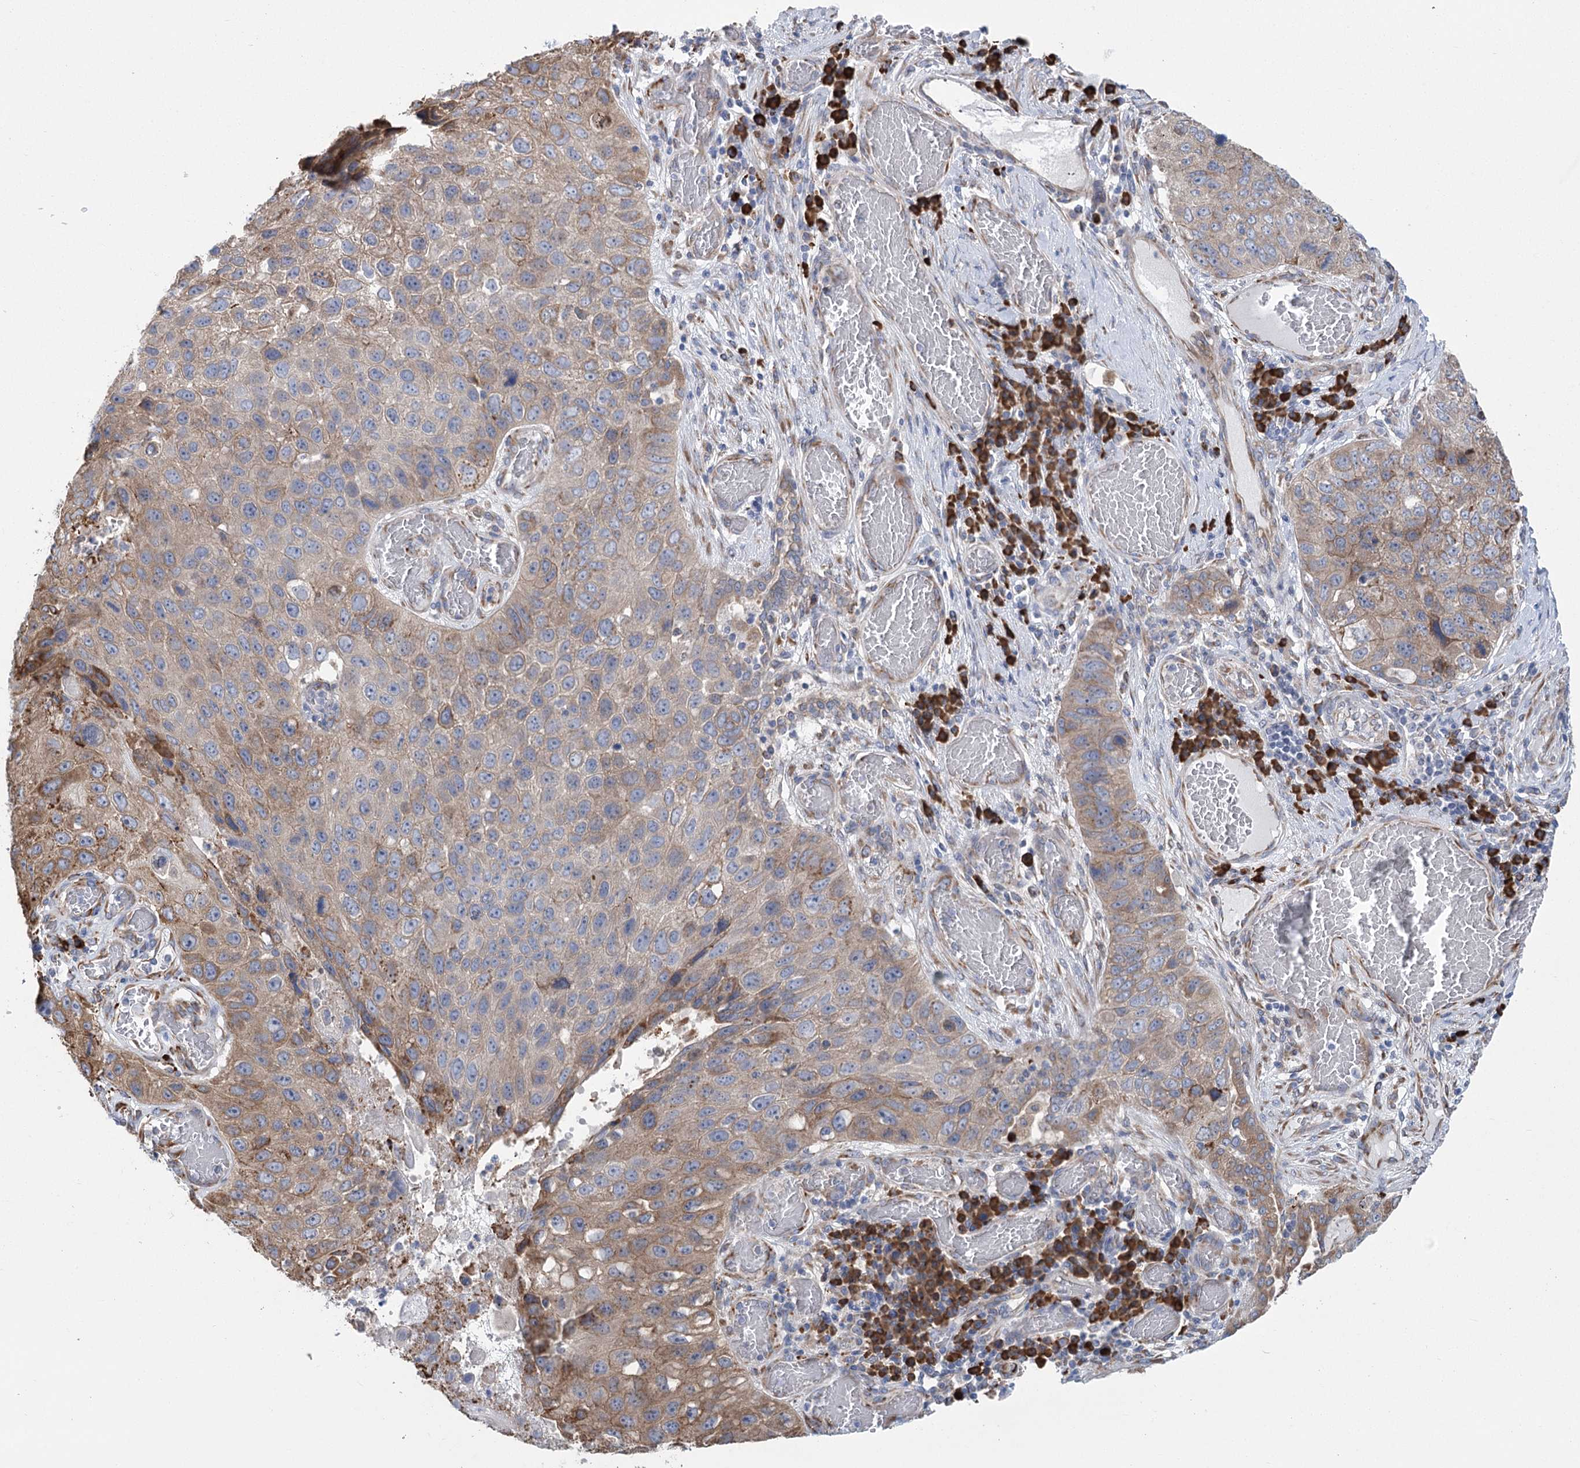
{"staining": {"intensity": "moderate", "quantity": "25%-75%", "location": "cytoplasmic/membranous"}, "tissue": "lung cancer", "cell_type": "Tumor cells", "image_type": "cancer", "snomed": [{"axis": "morphology", "description": "Squamous cell carcinoma, NOS"}, {"axis": "topography", "description": "Lung"}], "caption": "IHC photomicrograph of lung cancer (squamous cell carcinoma) stained for a protein (brown), which demonstrates medium levels of moderate cytoplasmic/membranous staining in approximately 25%-75% of tumor cells.", "gene": "METTL24", "patient": {"sex": "male", "age": 61}}